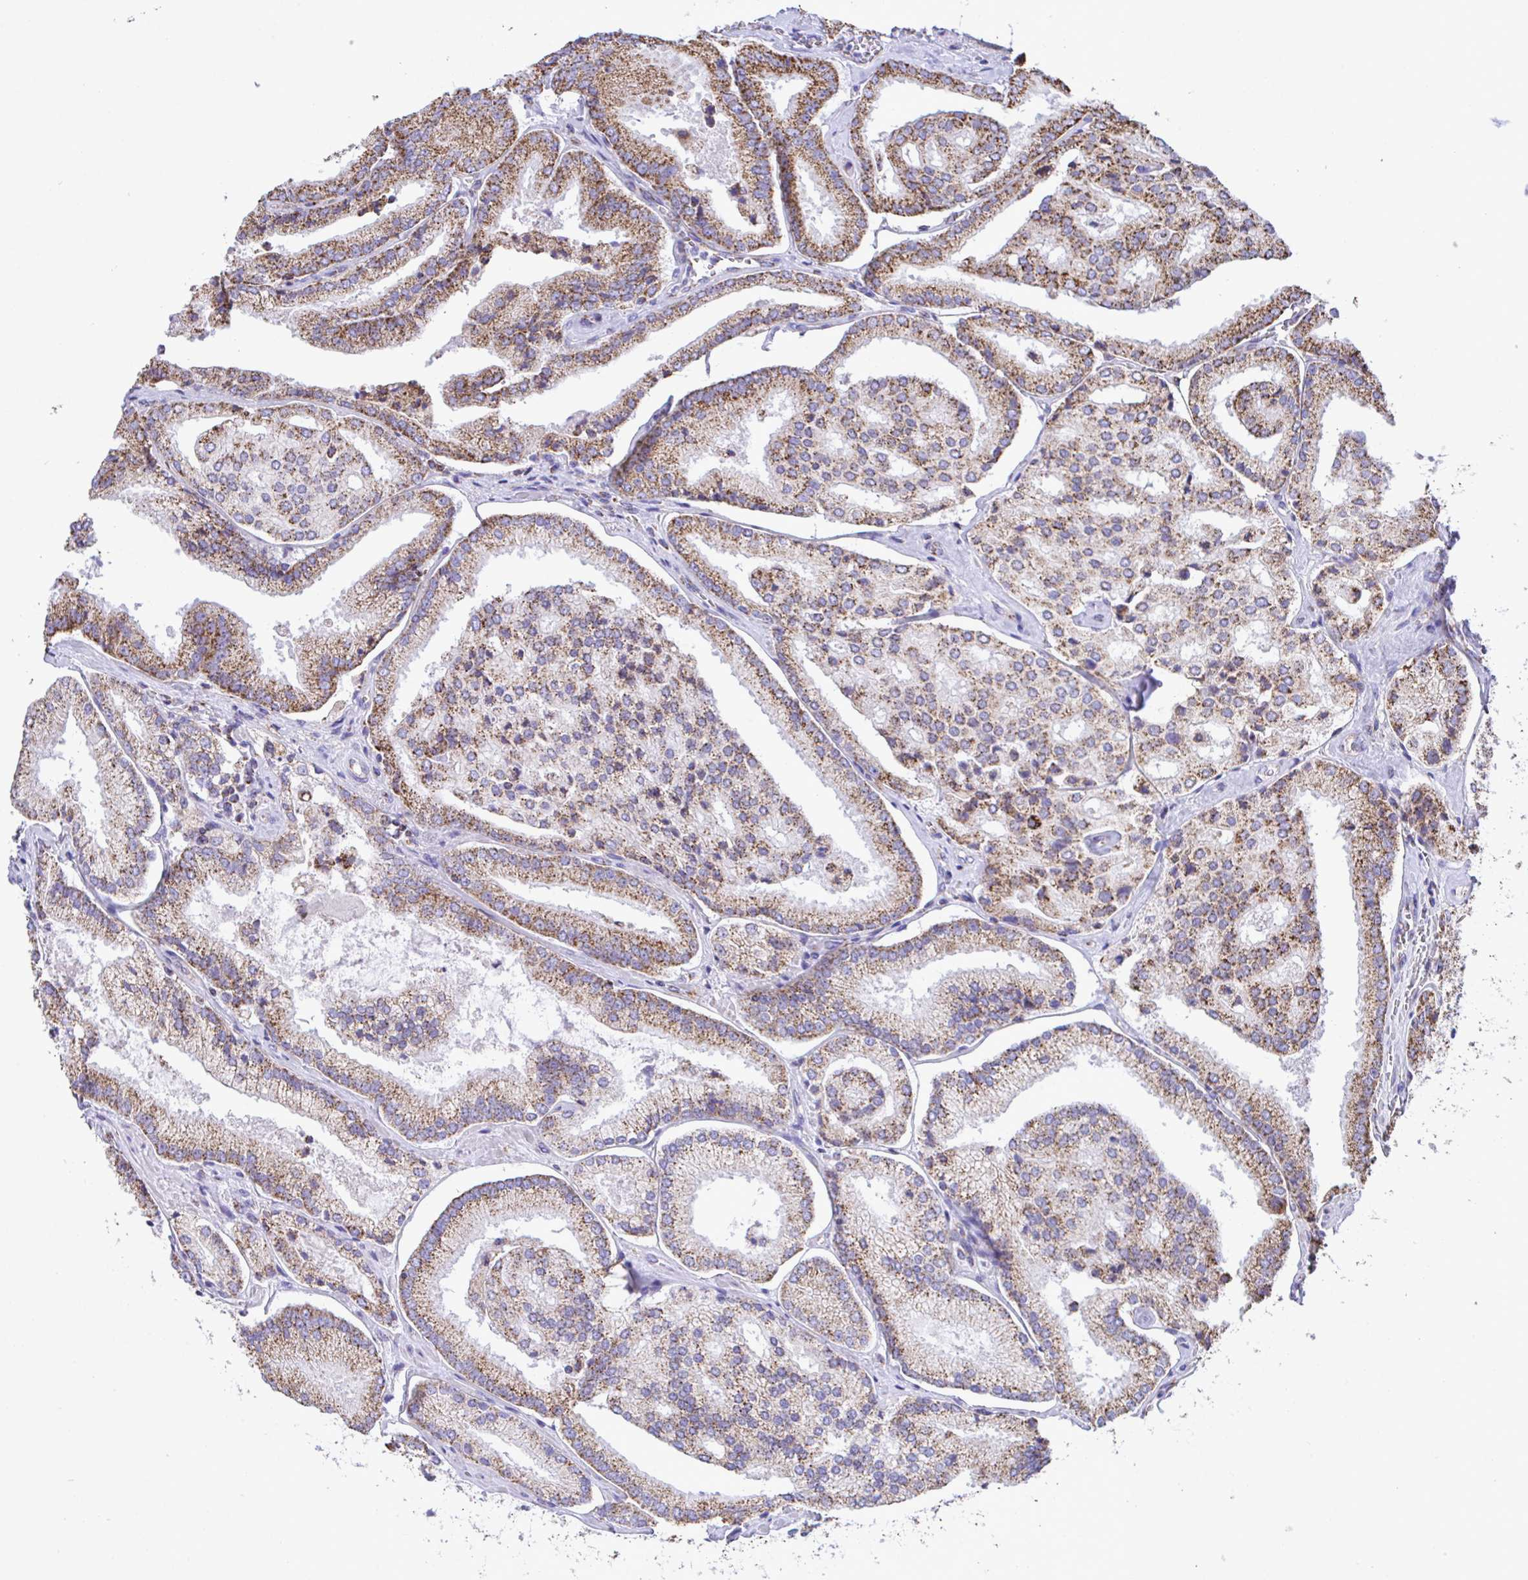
{"staining": {"intensity": "moderate", "quantity": ">75%", "location": "cytoplasmic/membranous"}, "tissue": "prostate cancer", "cell_type": "Tumor cells", "image_type": "cancer", "snomed": [{"axis": "morphology", "description": "Adenocarcinoma, High grade"}, {"axis": "topography", "description": "Prostate"}], "caption": "Immunohistochemistry image of prostate cancer (high-grade adenocarcinoma) stained for a protein (brown), which exhibits medium levels of moderate cytoplasmic/membranous expression in about >75% of tumor cells.", "gene": "PCMTD2", "patient": {"sex": "male", "age": 73}}